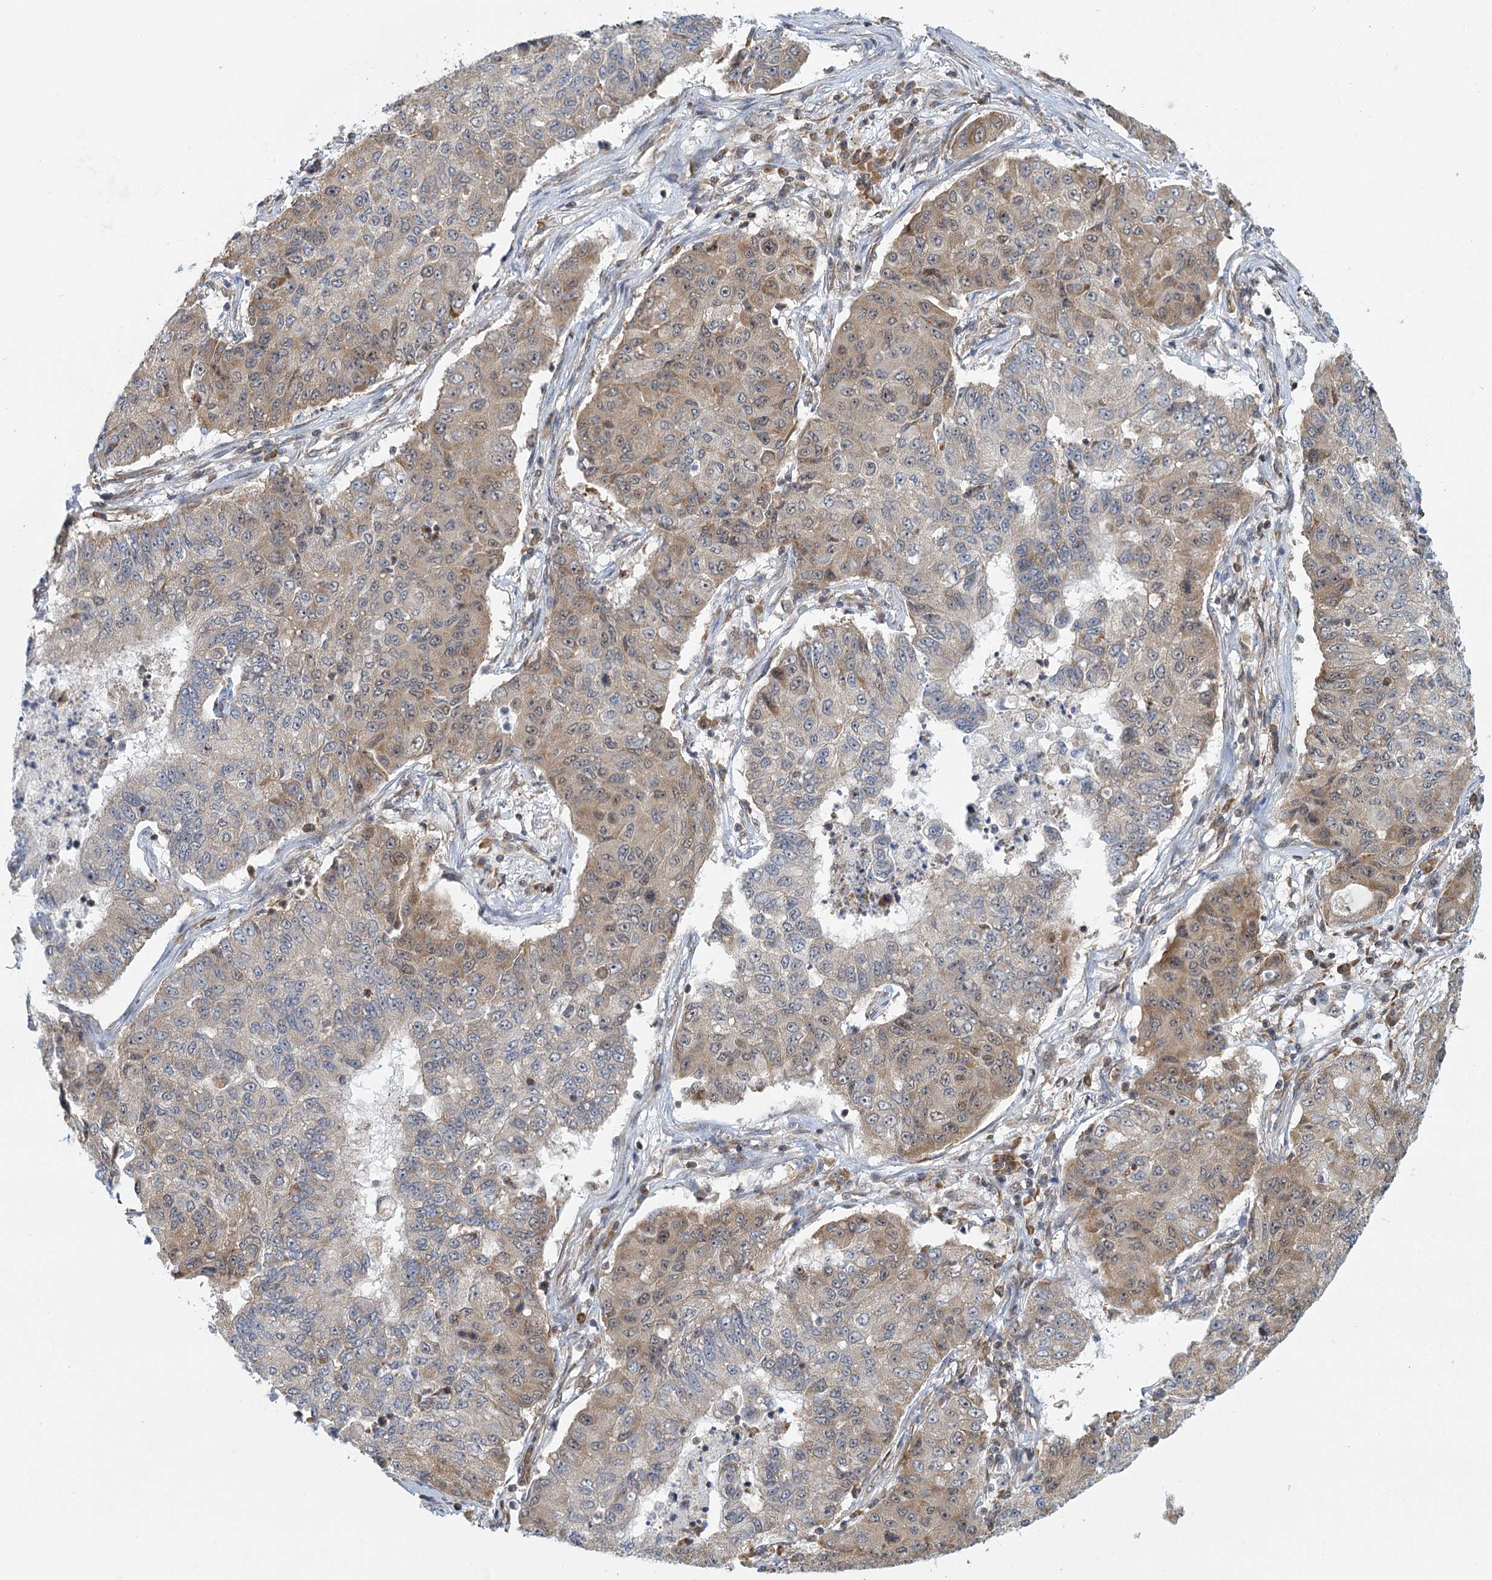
{"staining": {"intensity": "moderate", "quantity": ">75%", "location": "cytoplasmic/membranous,nuclear"}, "tissue": "lung cancer", "cell_type": "Tumor cells", "image_type": "cancer", "snomed": [{"axis": "morphology", "description": "Squamous cell carcinoma, NOS"}, {"axis": "topography", "description": "Lung"}], "caption": "Immunohistochemistry (IHC) staining of lung cancer (squamous cell carcinoma), which demonstrates medium levels of moderate cytoplasmic/membranous and nuclear staining in about >75% of tumor cells indicating moderate cytoplasmic/membranous and nuclear protein positivity. The staining was performed using DAB (3,3'-diaminobenzidine) (brown) for protein detection and nuclei were counterstained in hematoxylin (blue).", "gene": "GPATCH11", "patient": {"sex": "male", "age": 74}}